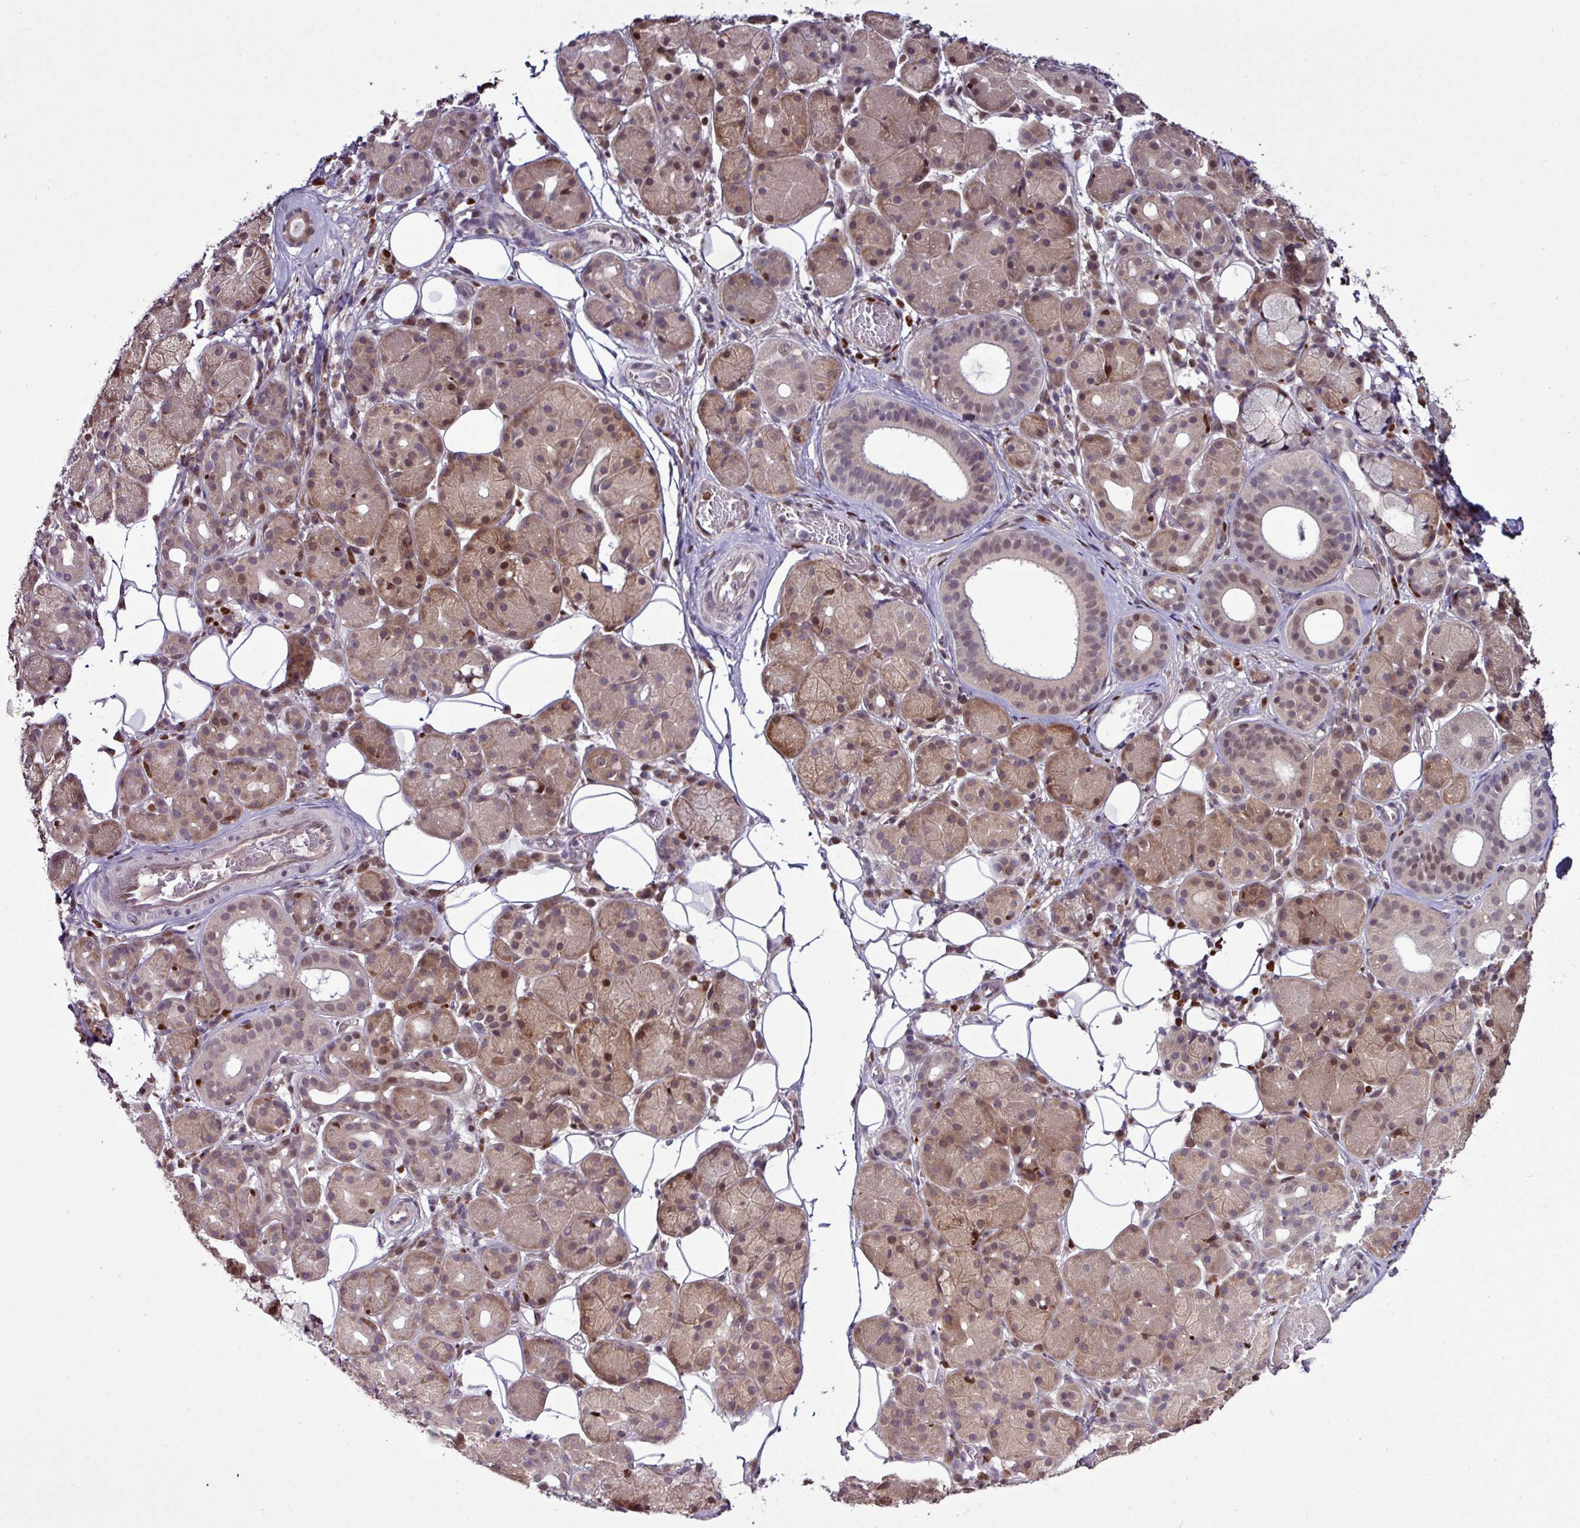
{"staining": {"intensity": "moderate", "quantity": ">75%", "location": "cytoplasmic/membranous,nuclear"}, "tissue": "salivary gland", "cell_type": "Glandular cells", "image_type": "normal", "snomed": [{"axis": "morphology", "description": "Squamous cell carcinoma, NOS"}, {"axis": "topography", "description": "Skin"}, {"axis": "topography", "description": "Head-Neck"}], "caption": "Salivary gland stained with a brown dye reveals moderate cytoplasmic/membranous,nuclear positive positivity in about >75% of glandular cells.", "gene": "SKIC2", "patient": {"sex": "male", "age": 80}}